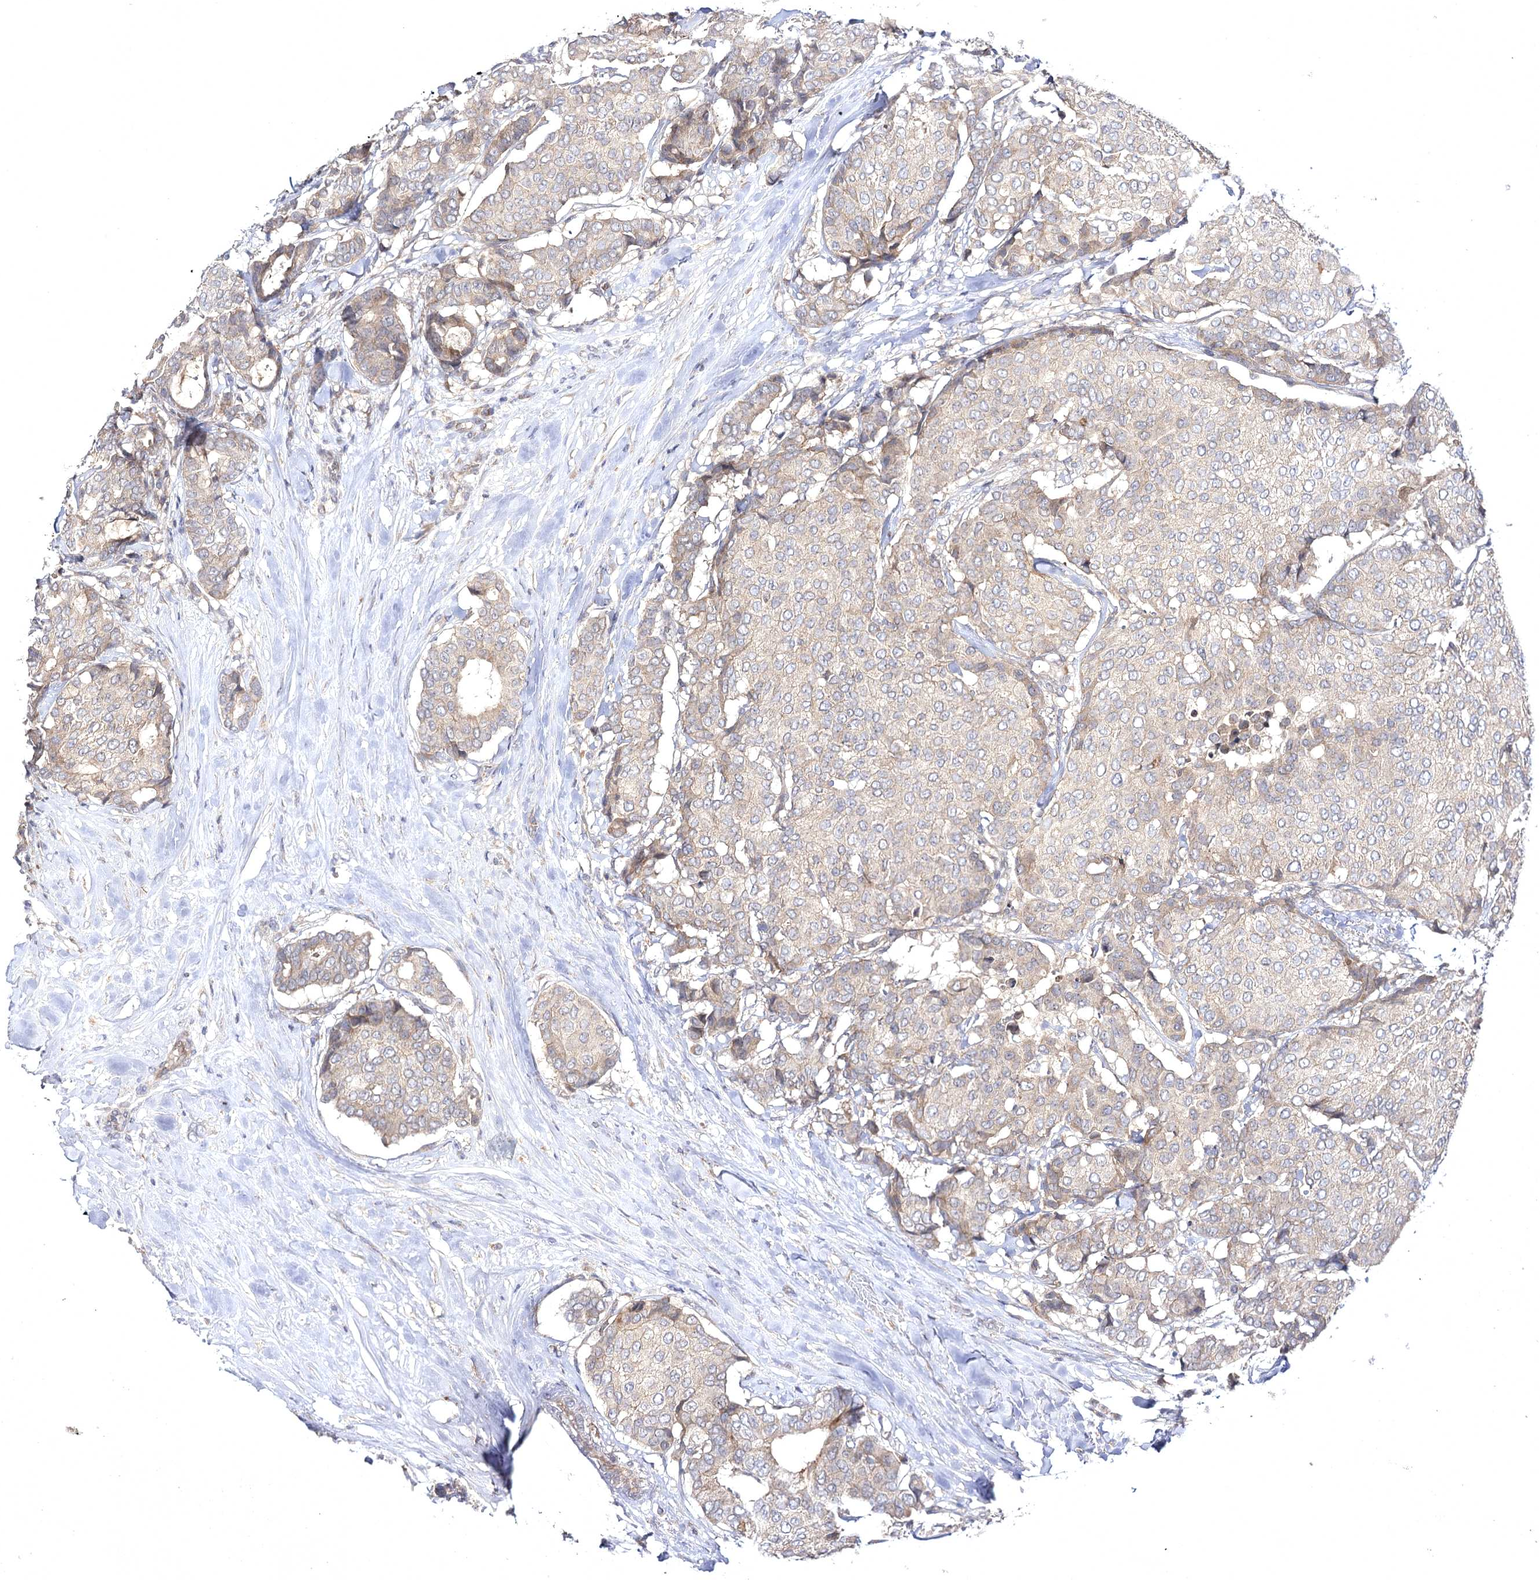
{"staining": {"intensity": "weak", "quantity": ">75%", "location": "cytoplasmic/membranous"}, "tissue": "breast cancer", "cell_type": "Tumor cells", "image_type": "cancer", "snomed": [{"axis": "morphology", "description": "Duct carcinoma"}, {"axis": "topography", "description": "Breast"}], "caption": "Weak cytoplasmic/membranous positivity is present in approximately >75% of tumor cells in breast intraductal carcinoma.", "gene": "BCR", "patient": {"sex": "female", "age": 75}}